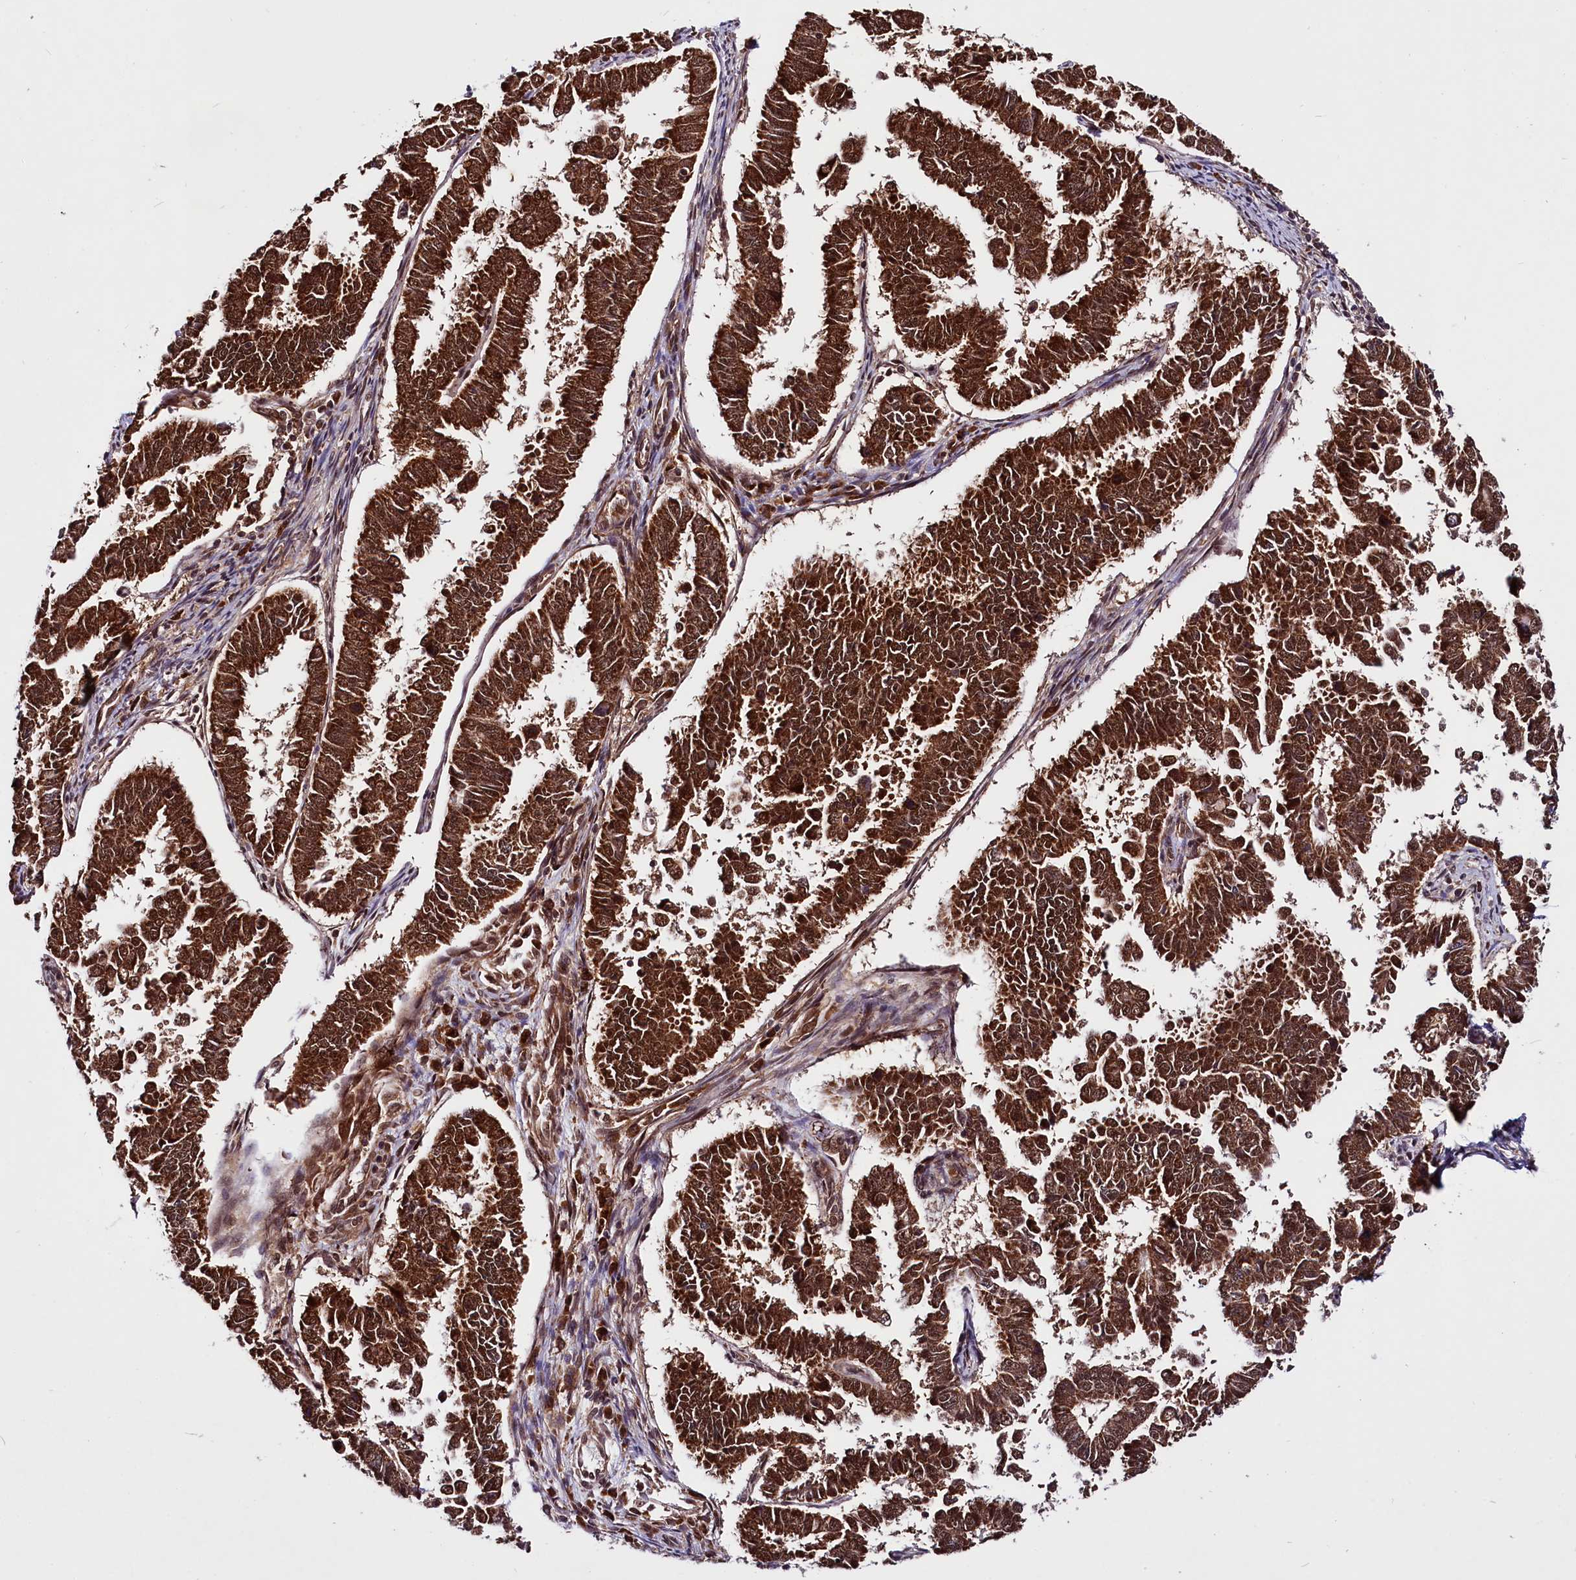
{"staining": {"intensity": "strong", "quantity": ">75%", "location": "cytoplasmic/membranous,nuclear"}, "tissue": "endometrial cancer", "cell_type": "Tumor cells", "image_type": "cancer", "snomed": [{"axis": "morphology", "description": "Adenocarcinoma, NOS"}, {"axis": "topography", "description": "Endometrium"}], "caption": "Tumor cells demonstrate high levels of strong cytoplasmic/membranous and nuclear staining in about >75% of cells in adenocarcinoma (endometrial).", "gene": "UBE3A", "patient": {"sex": "female", "age": 75}}